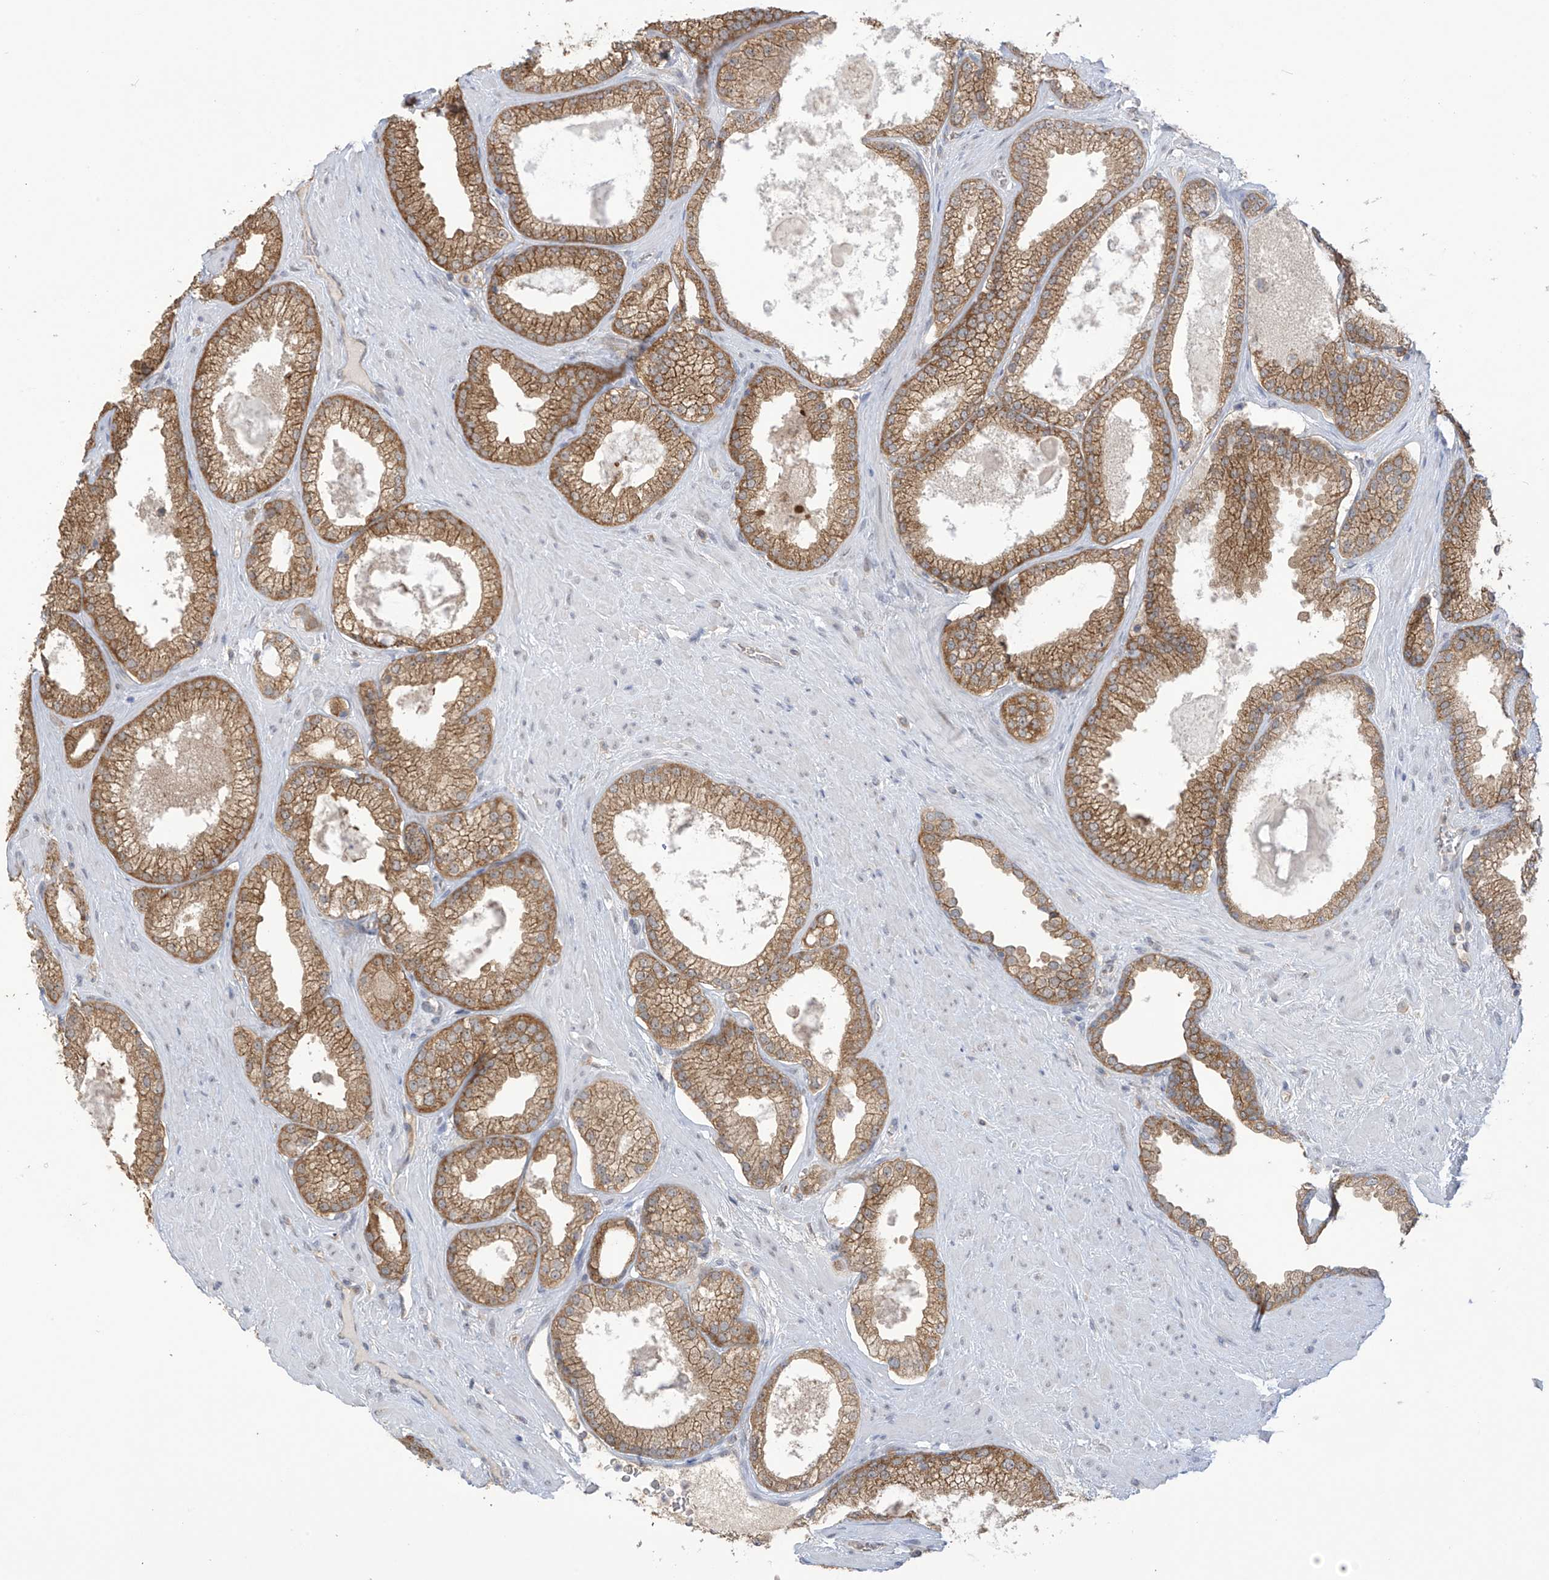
{"staining": {"intensity": "strong", "quantity": ">75%", "location": "cytoplasmic/membranous"}, "tissue": "prostate cancer", "cell_type": "Tumor cells", "image_type": "cancer", "snomed": [{"axis": "morphology", "description": "Adenocarcinoma, Low grade"}, {"axis": "topography", "description": "Prostate"}], "caption": "Prostate cancer was stained to show a protein in brown. There is high levels of strong cytoplasmic/membranous expression in about >75% of tumor cells.", "gene": "KIAA1522", "patient": {"sex": "male", "age": 62}}